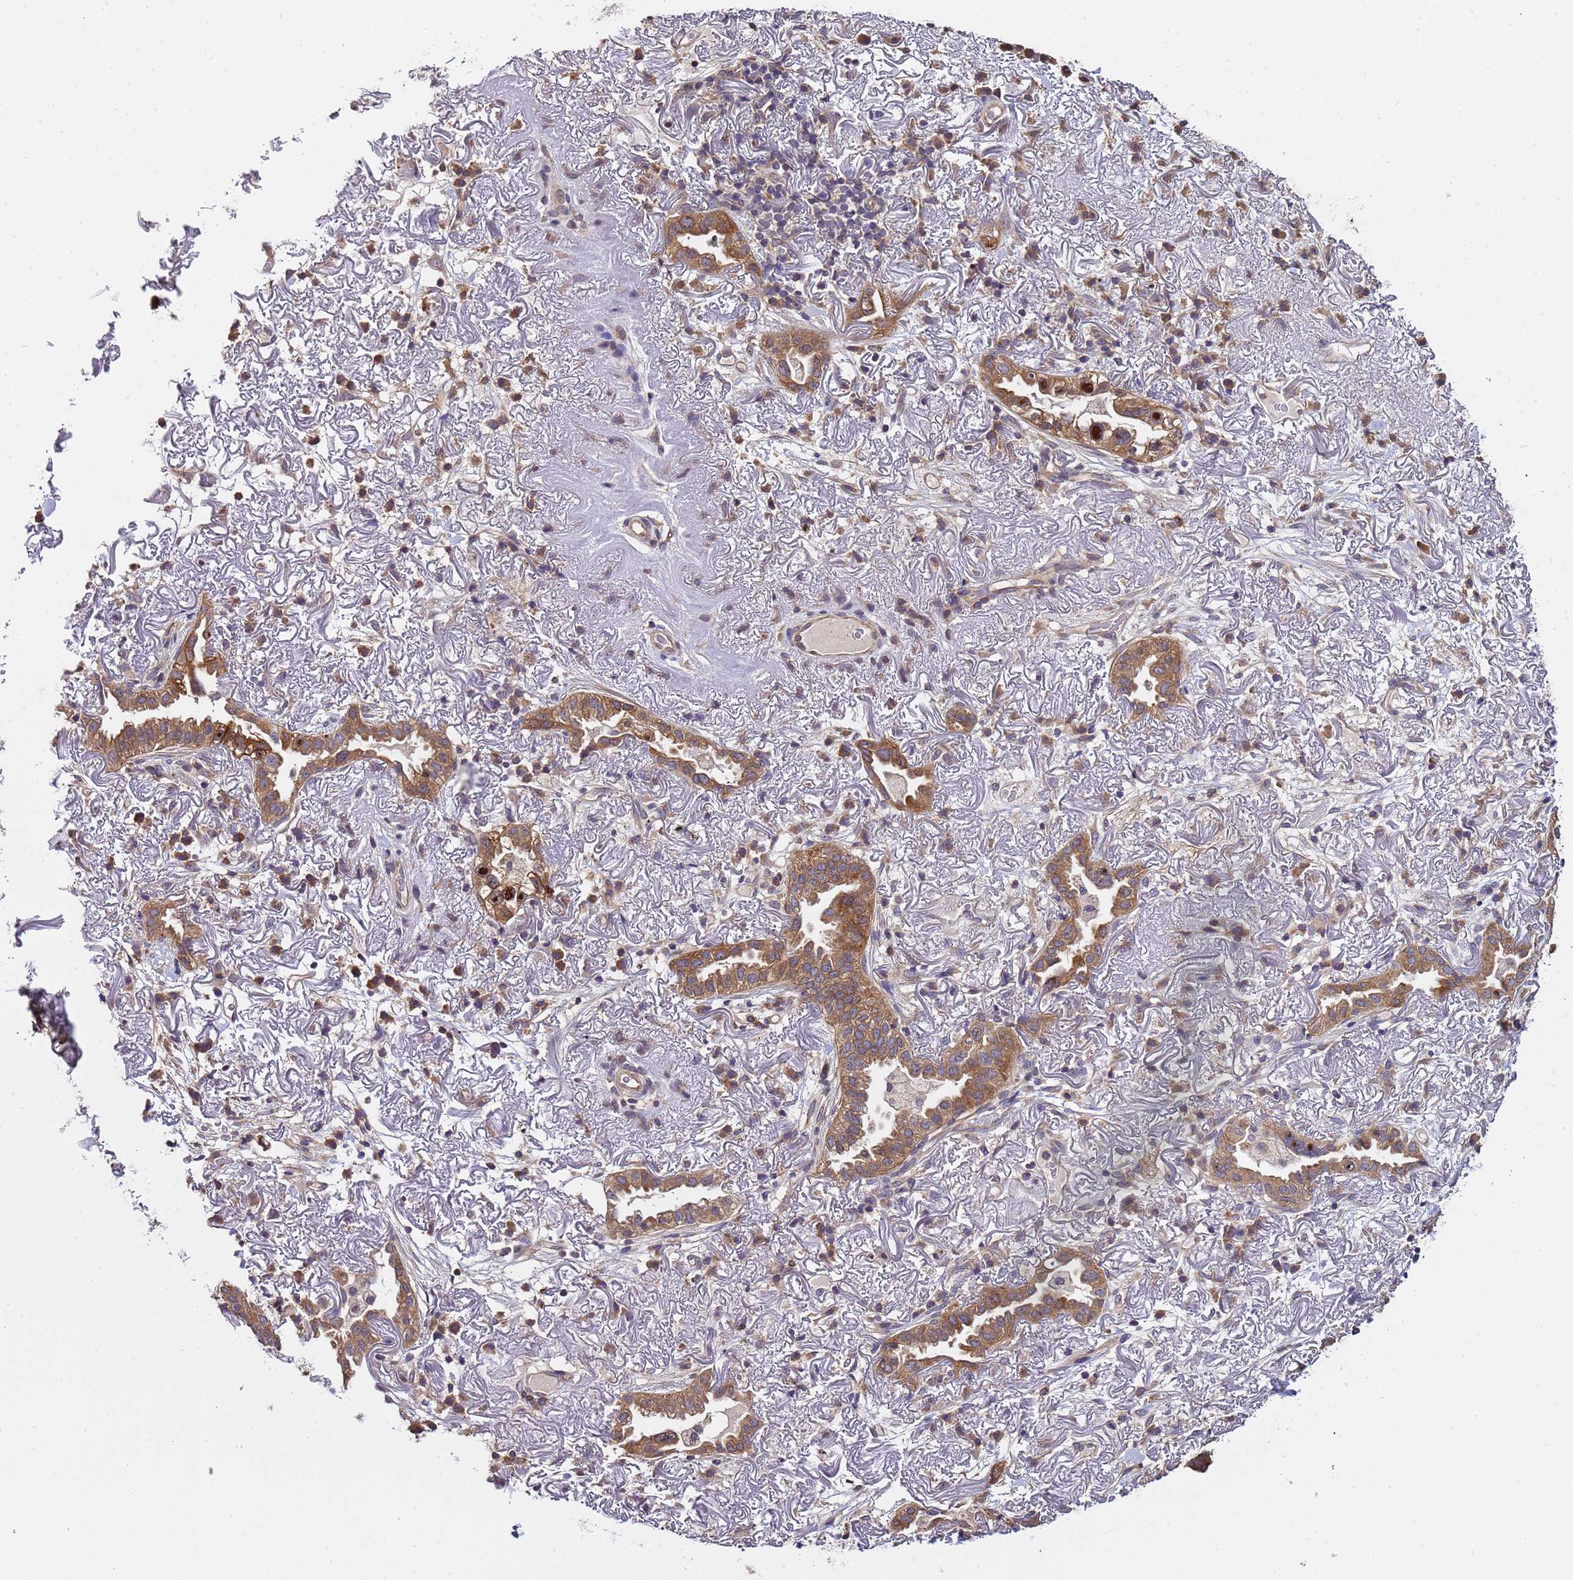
{"staining": {"intensity": "moderate", "quantity": ">75%", "location": "cytoplasmic/membranous"}, "tissue": "lung cancer", "cell_type": "Tumor cells", "image_type": "cancer", "snomed": [{"axis": "morphology", "description": "Adenocarcinoma, NOS"}, {"axis": "topography", "description": "Lung"}], "caption": "Lung cancer stained for a protein reveals moderate cytoplasmic/membranous positivity in tumor cells.", "gene": "ELMOD2", "patient": {"sex": "female", "age": 69}}